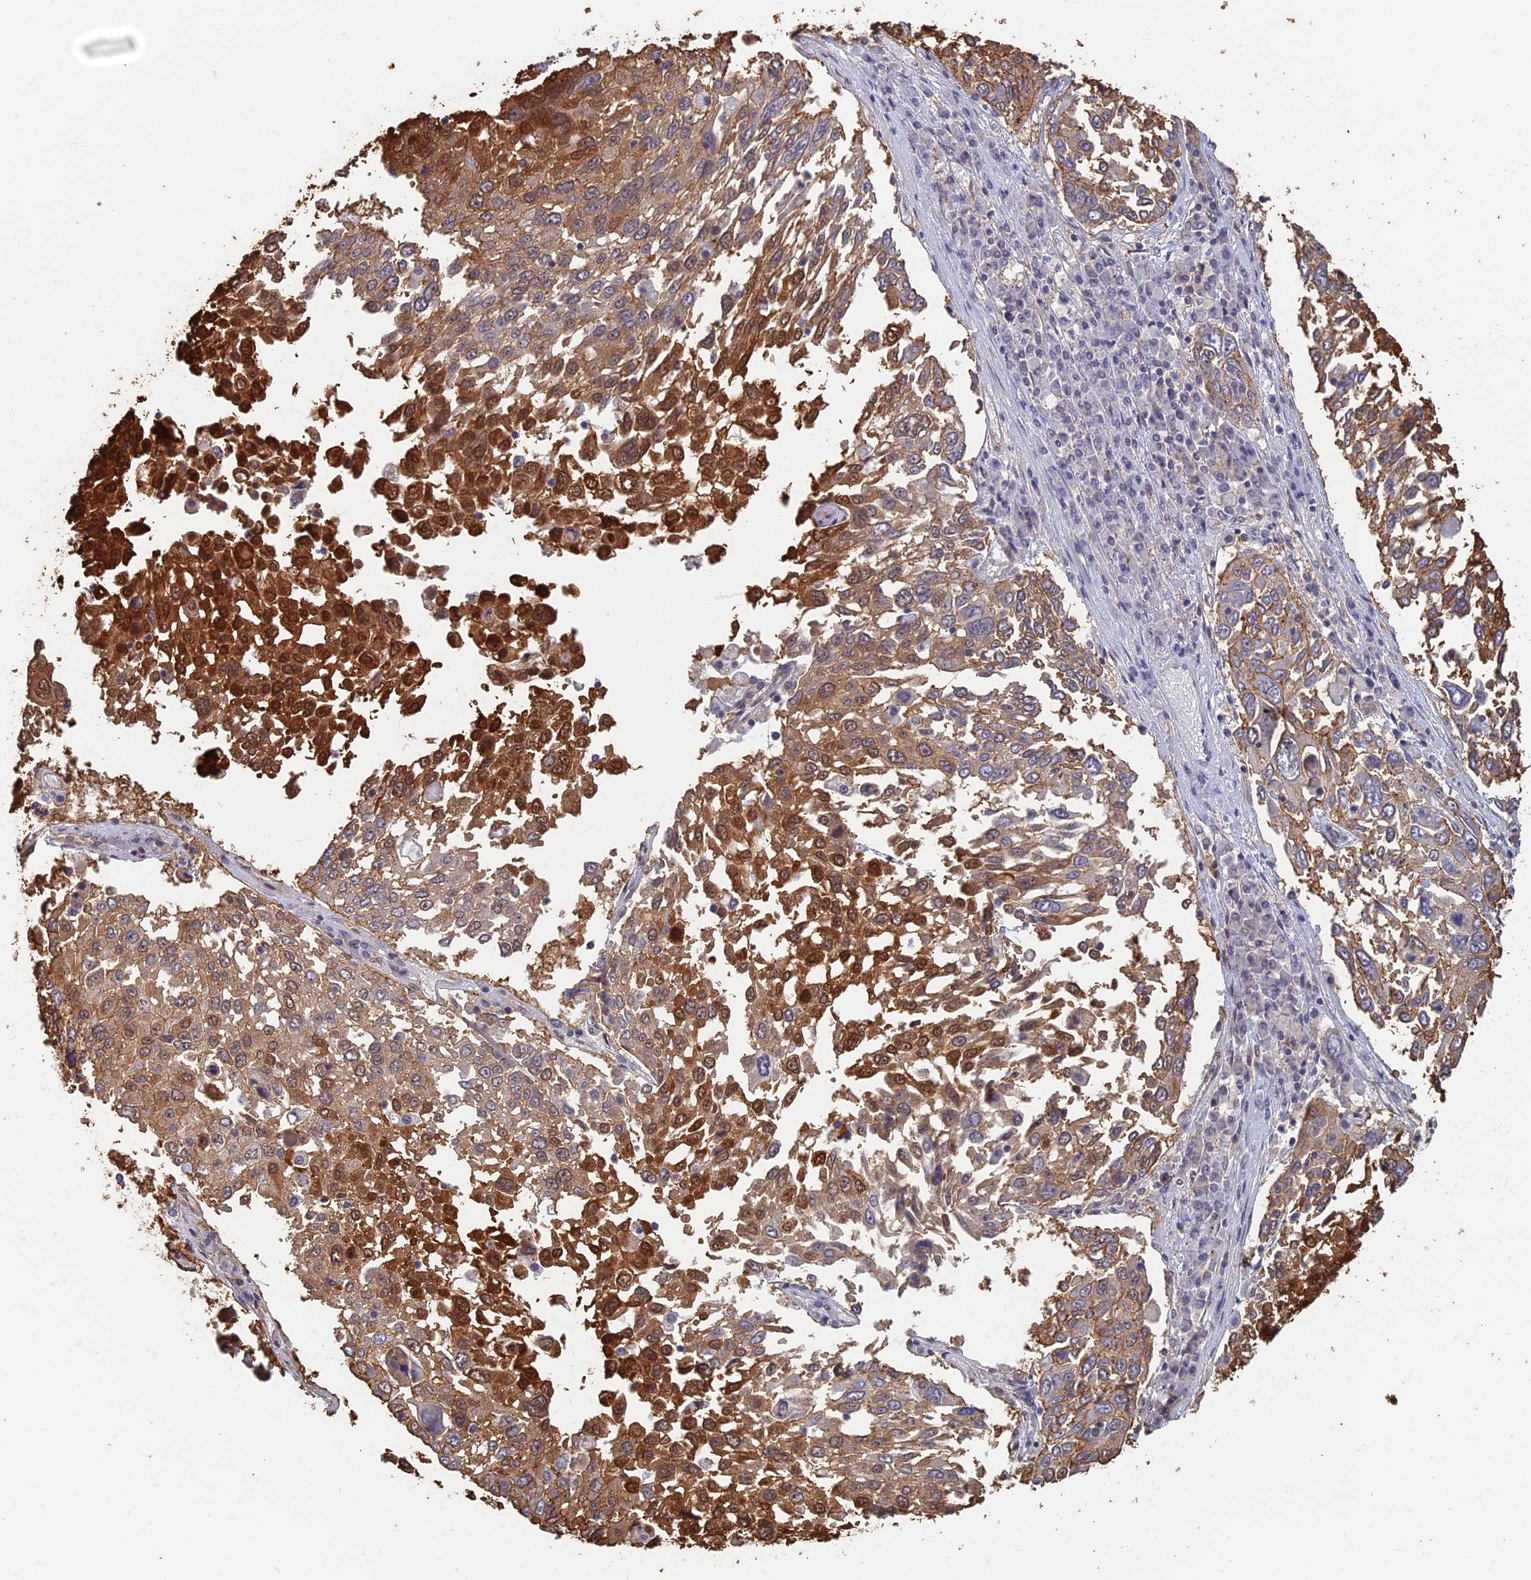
{"staining": {"intensity": "strong", "quantity": "25%-75%", "location": "cytoplasmic/membranous"}, "tissue": "lung cancer", "cell_type": "Tumor cells", "image_type": "cancer", "snomed": [{"axis": "morphology", "description": "Squamous cell carcinoma, NOS"}, {"axis": "topography", "description": "Lung"}], "caption": "Lung squamous cell carcinoma stained with a protein marker shows strong staining in tumor cells.", "gene": "LRRN3", "patient": {"sex": "male", "age": 65}}